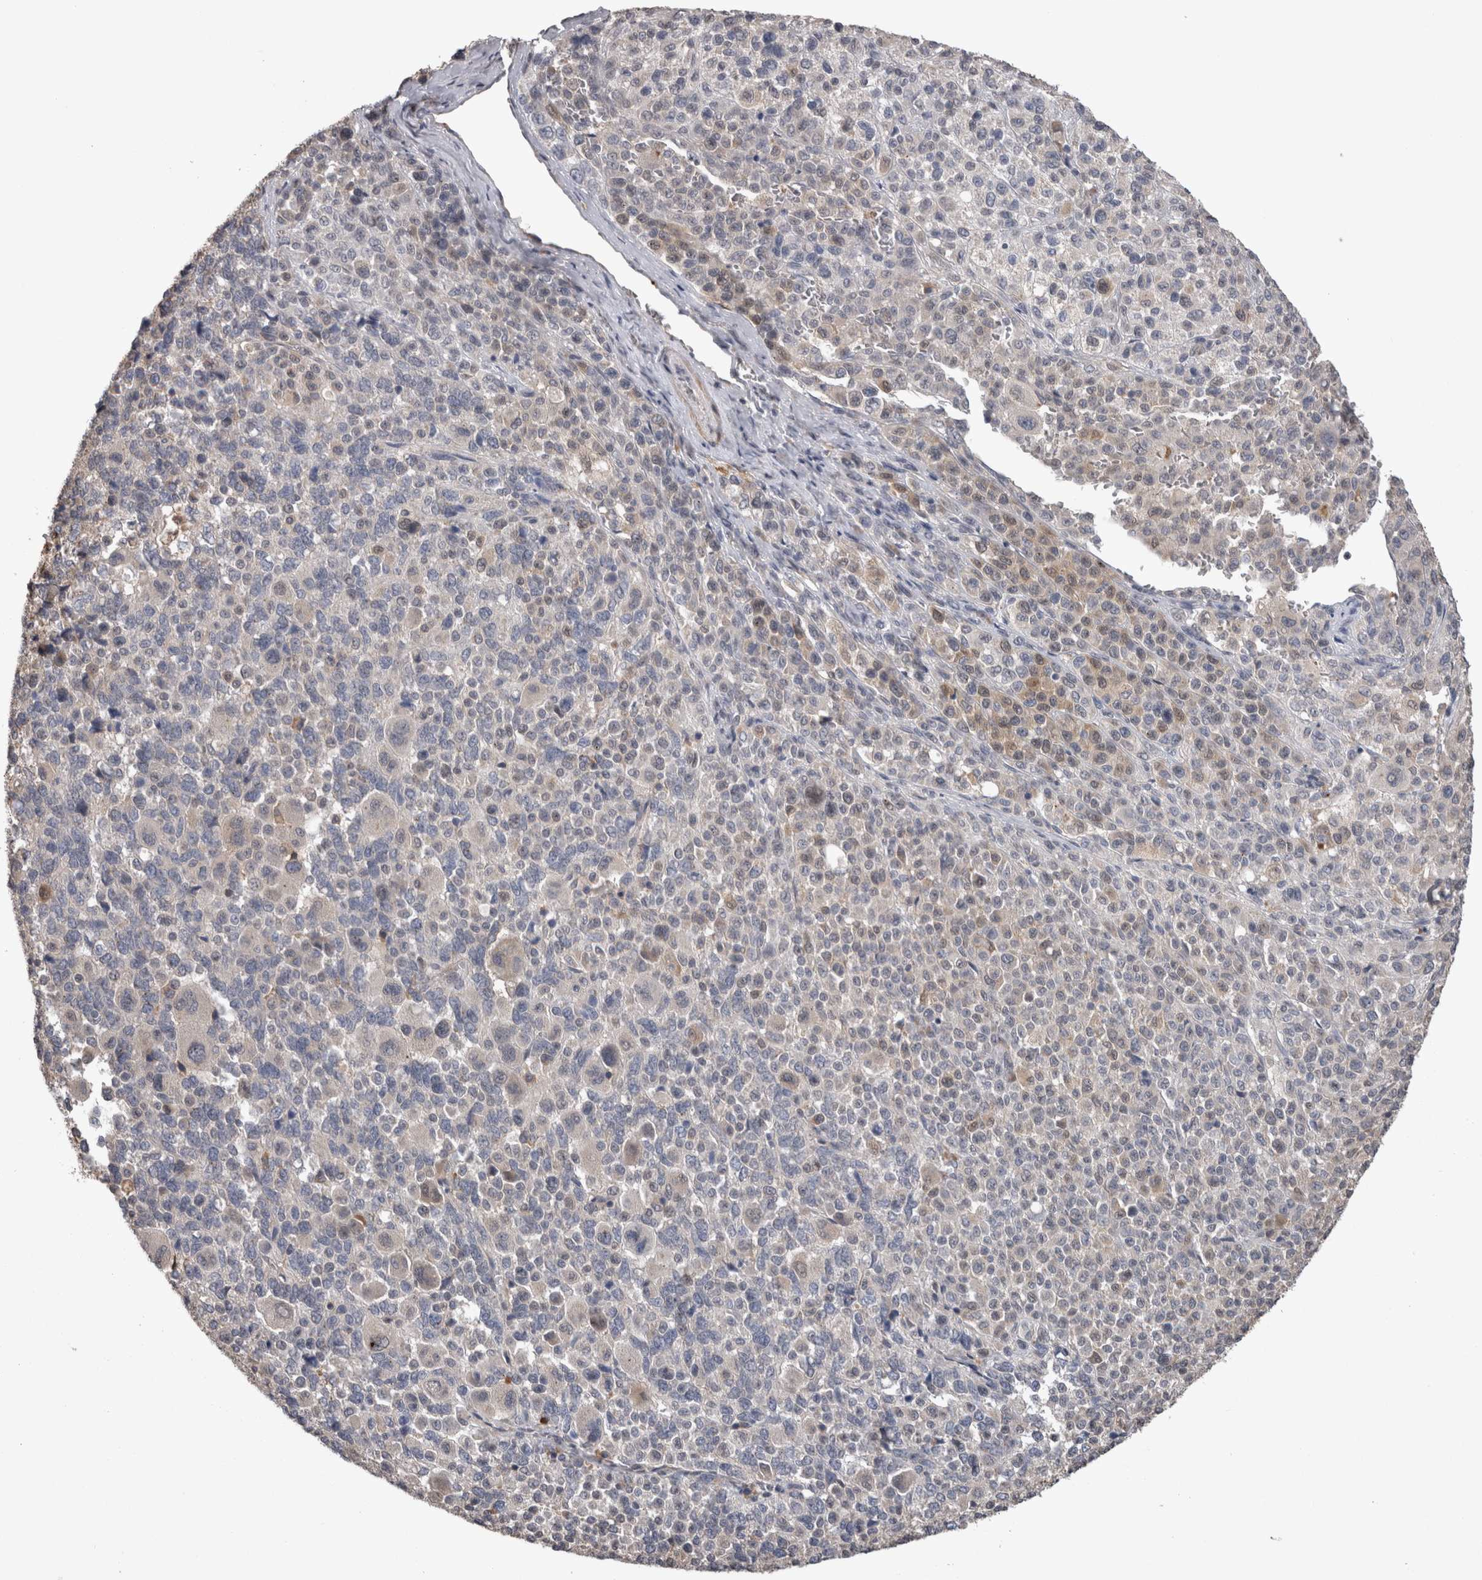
{"staining": {"intensity": "weak", "quantity": "<25%", "location": "cytoplasmic/membranous"}, "tissue": "melanoma", "cell_type": "Tumor cells", "image_type": "cancer", "snomed": [{"axis": "morphology", "description": "Malignant melanoma, Metastatic site"}, {"axis": "topography", "description": "Skin"}], "caption": "An immunohistochemistry (IHC) image of malignant melanoma (metastatic site) is shown. There is no staining in tumor cells of malignant melanoma (metastatic site).", "gene": "STC1", "patient": {"sex": "female", "age": 74}}